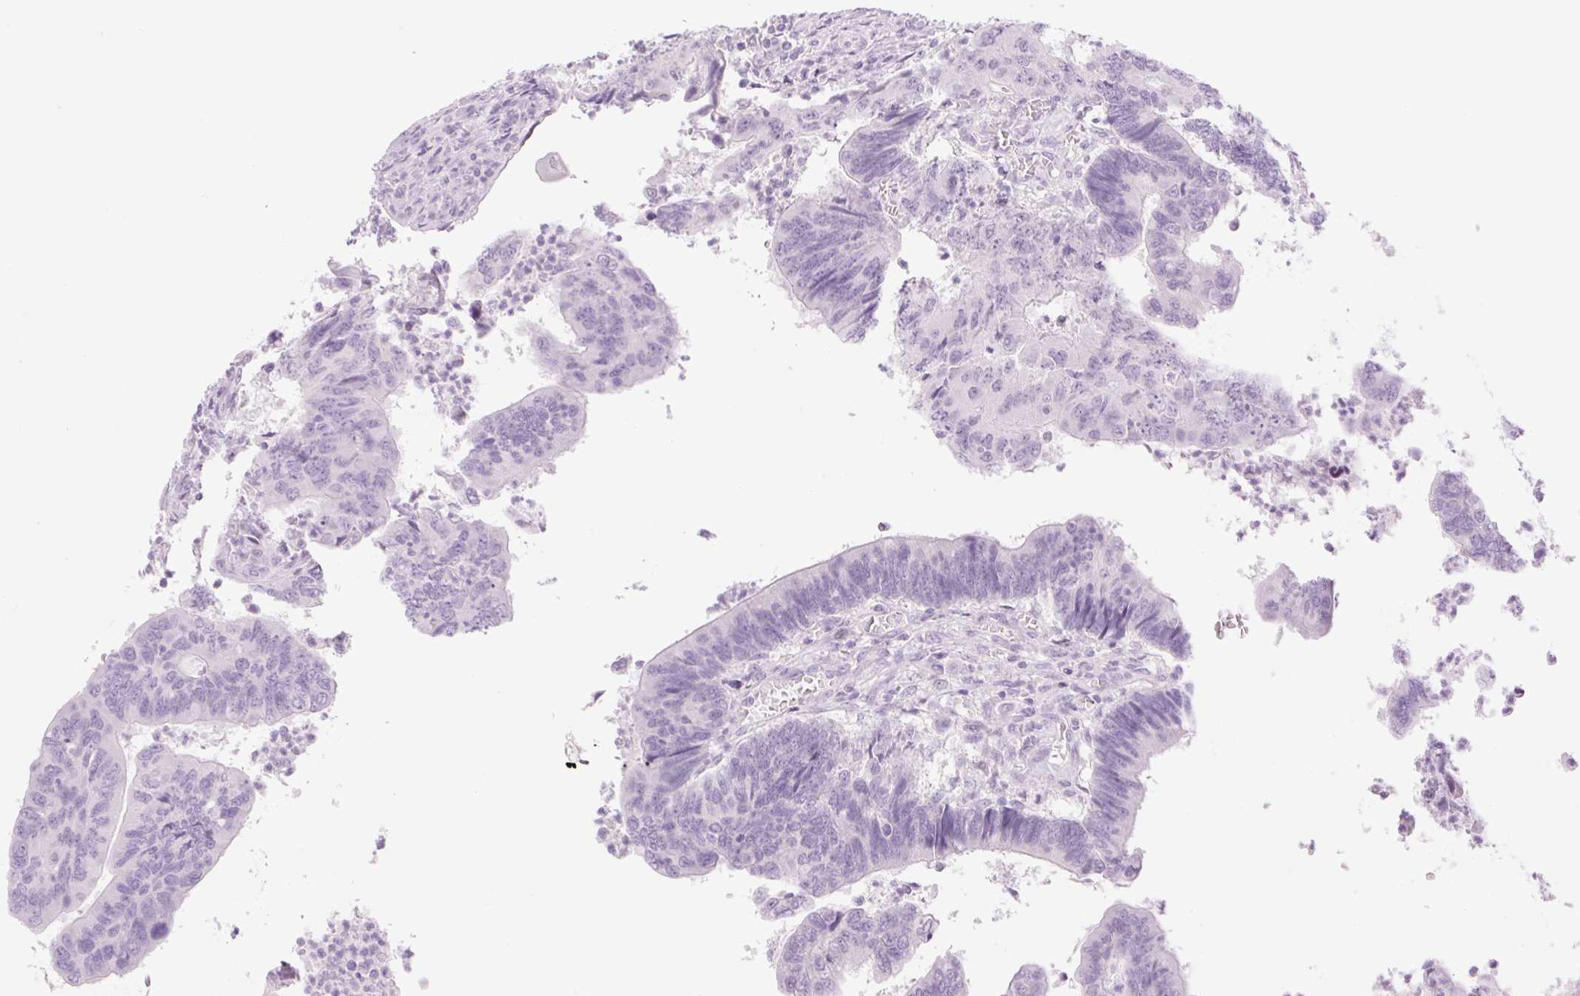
{"staining": {"intensity": "negative", "quantity": "none", "location": "none"}, "tissue": "colorectal cancer", "cell_type": "Tumor cells", "image_type": "cancer", "snomed": [{"axis": "morphology", "description": "Adenocarcinoma, NOS"}, {"axis": "topography", "description": "Colon"}], "caption": "Tumor cells are negative for protein expression in human colorectal adenocarcinoma.", "gene": "SP140L", "patient": {"sex": "female", "age": 67}}